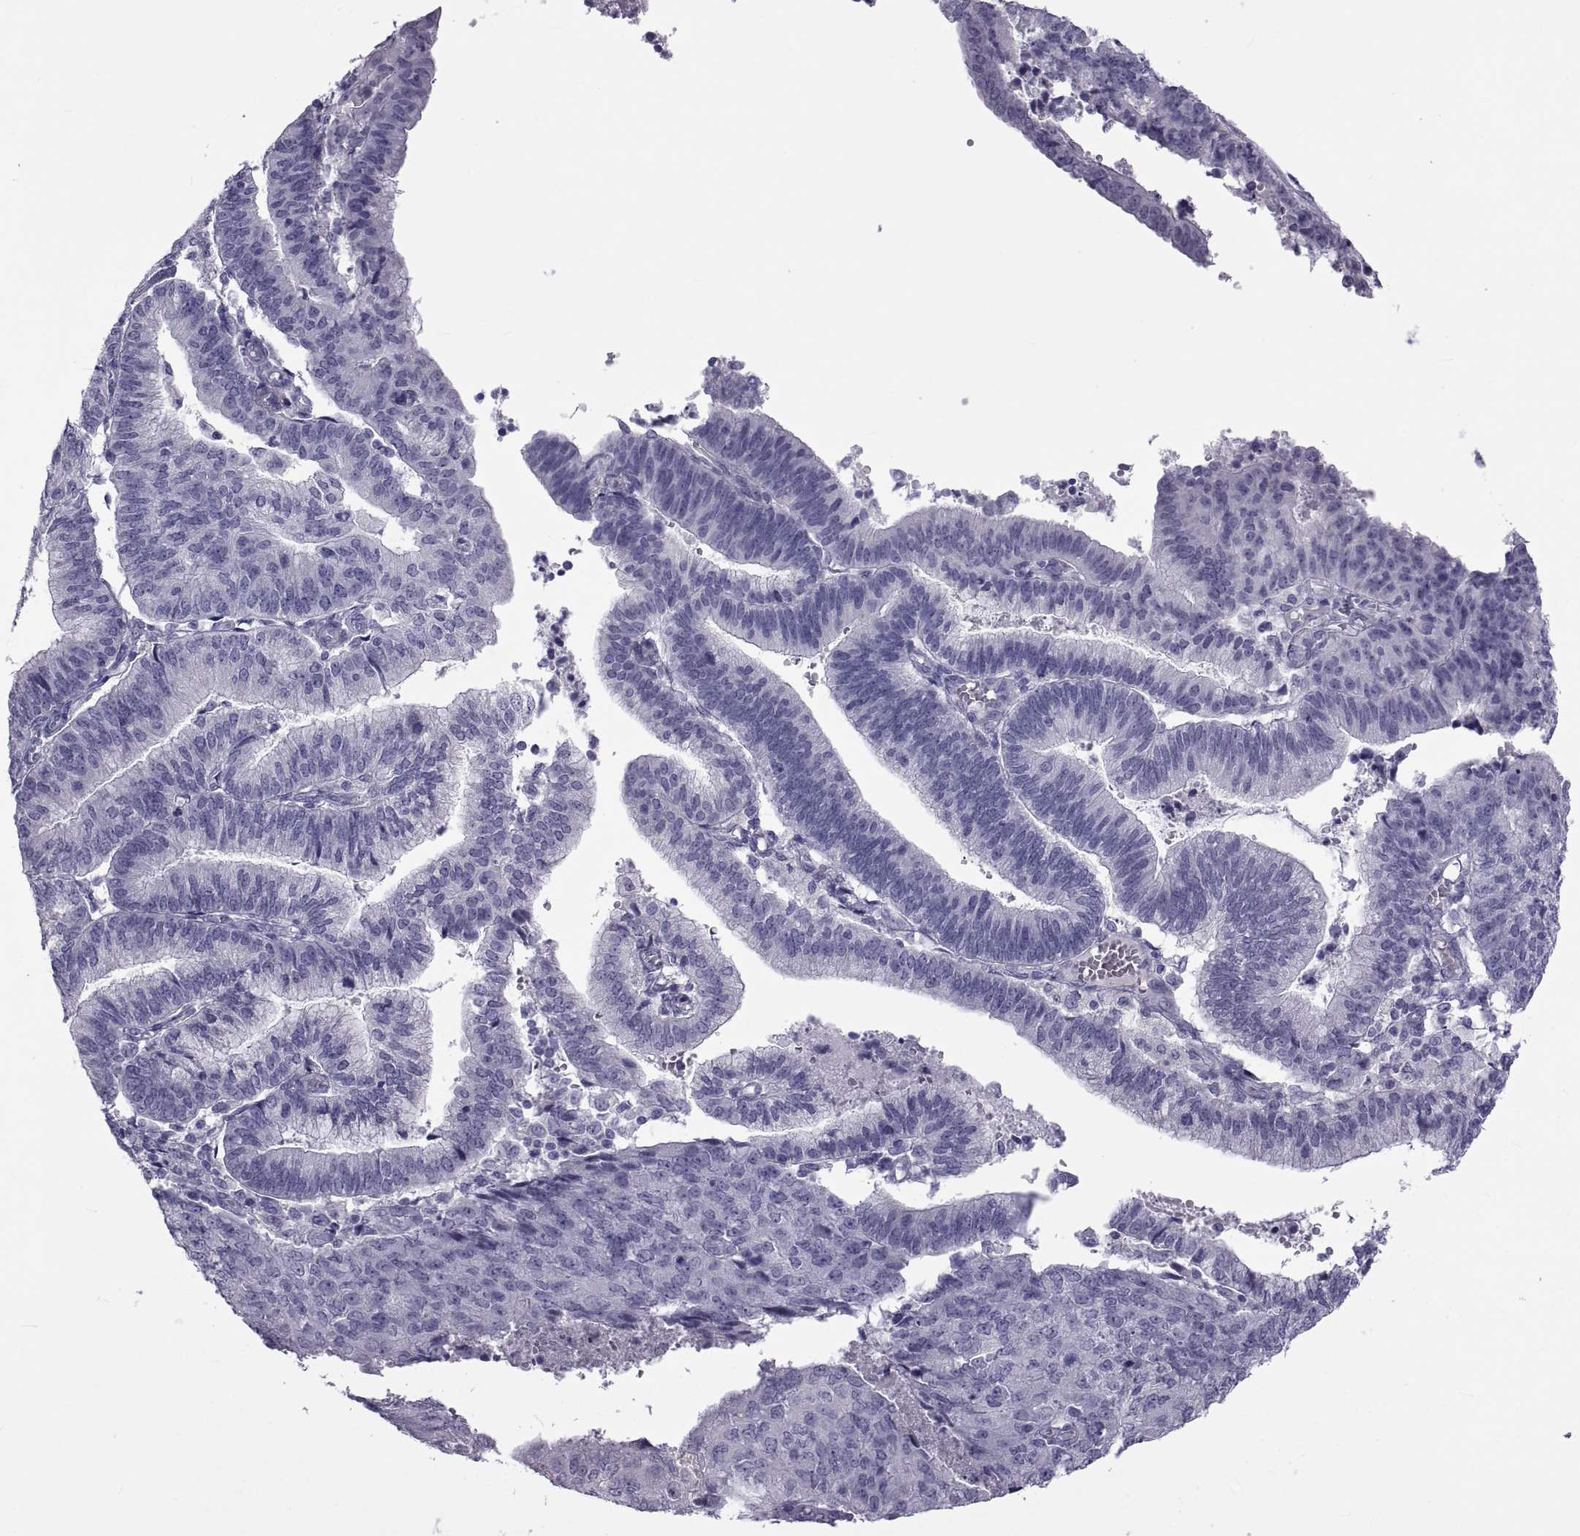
{"staining": {"intensity": "negative", "quantity": "none", "location": "none"}, "tissue": "endometrial cancer", "cell_type": "Tumor cells", "image_type": "cancer", "snomed": [{"axis": "morphology", "description": "Adenocarcinoma, NOS"}, {"axis": "topography", "description": "Endometrium"}], "caption": "Tumor cells are negative for brown protein staining in adenocarcinoma (endometrial).", "gene": "MAGEB1", "patient": {"sex": "female", "age": 82}}